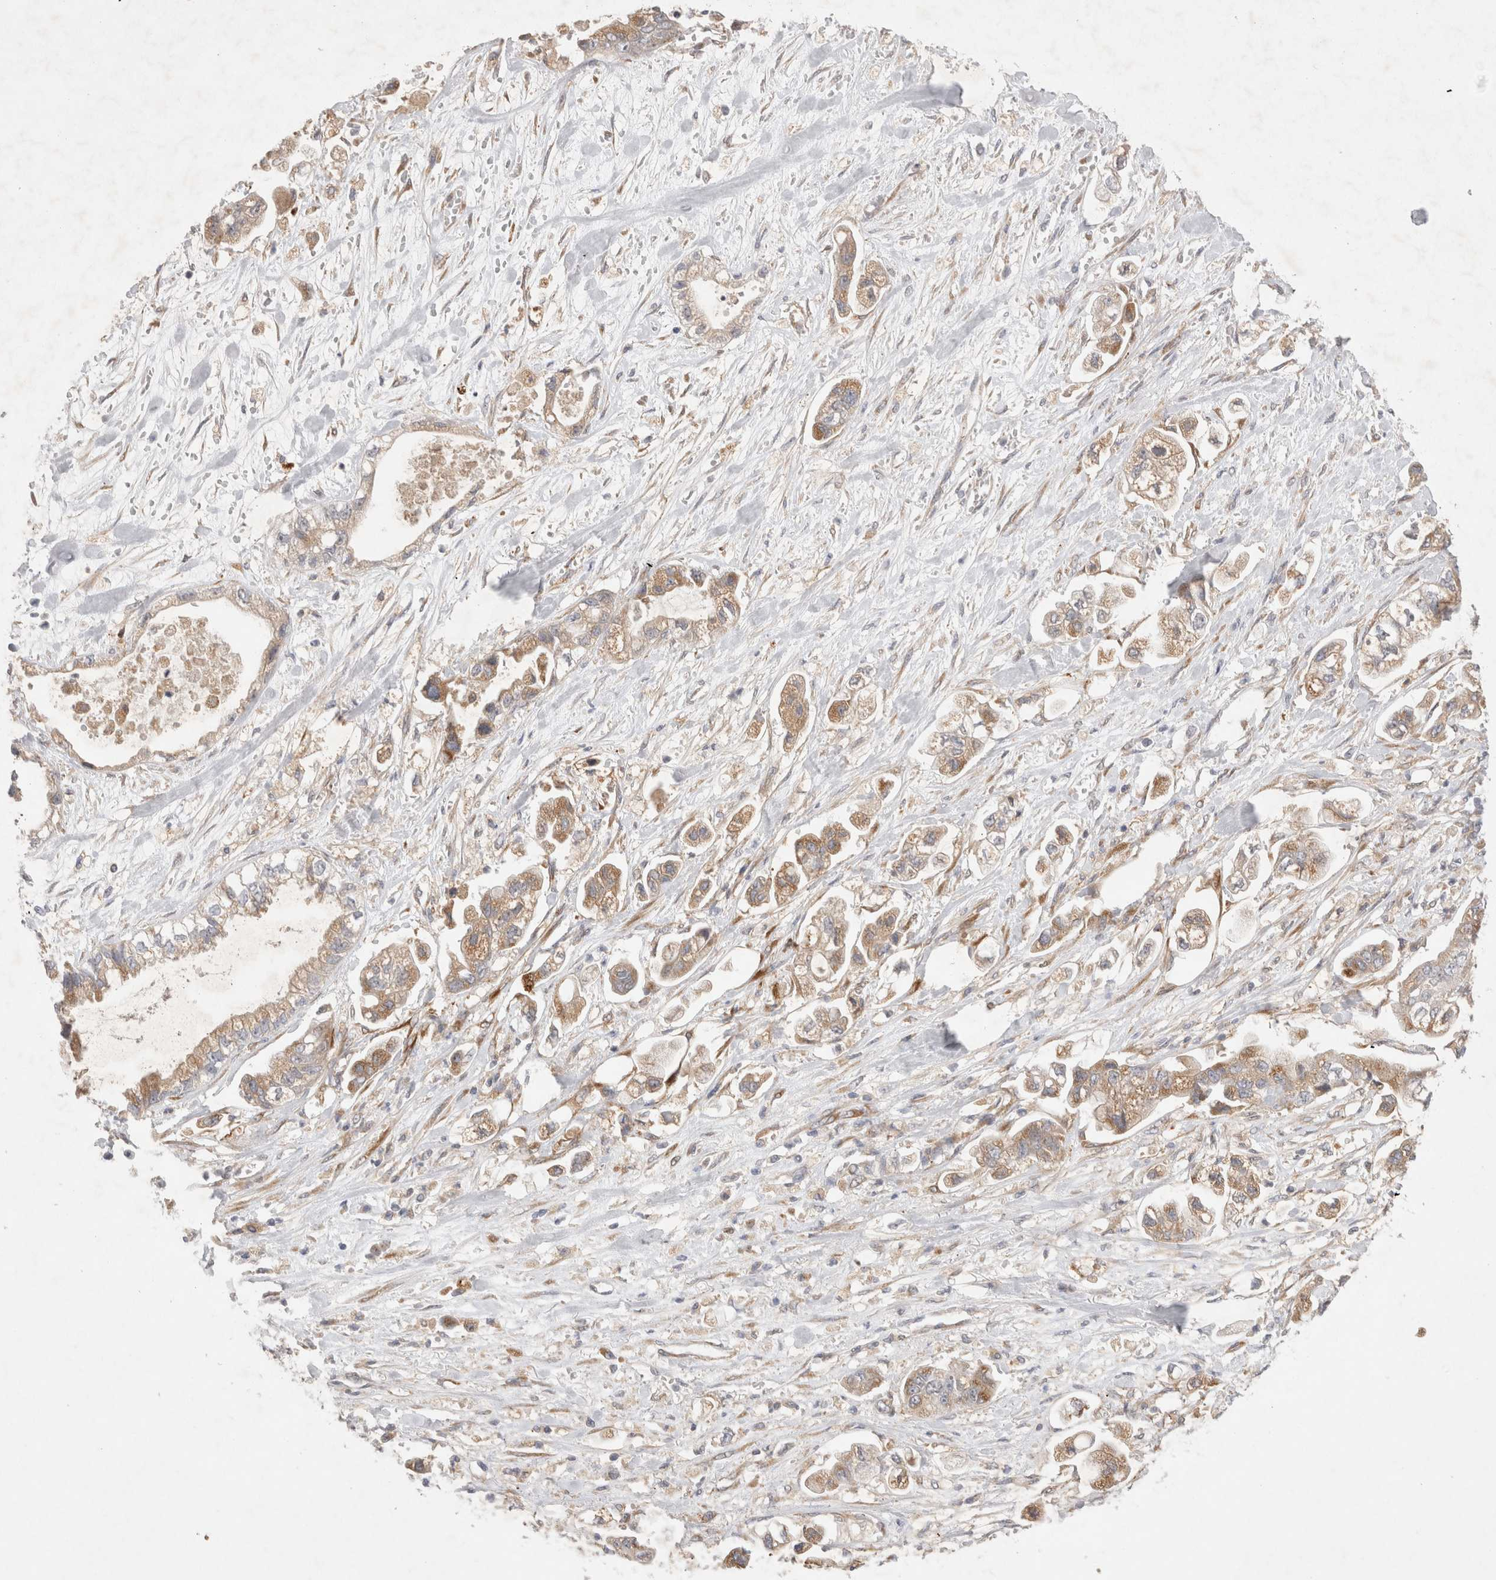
{"staining": {"intensity": "moderate", "quantity": ">75%", "location": "cytoplasmic/membranous"}, "tissue": "stomach cancer", "cell_type": "Tumor cells", "image_type": "cancer", "snomed": [{"axis": "morphology", "description": "Normal tissue, NOS"}, {"axis": "morphology", "description": "Adenocarcinoma, NOS"}, {"axis": "topography", "description": "Stomach"}], "caption": "There is medium levels of moderate cytoplasmic/membranous expression in tumor cells of stomach adenocarcinoma, as demonstrated by immunohistochemical staining (brown color).", "gene": "NPC1", "patient": {"sex": "male", "age": 62}}